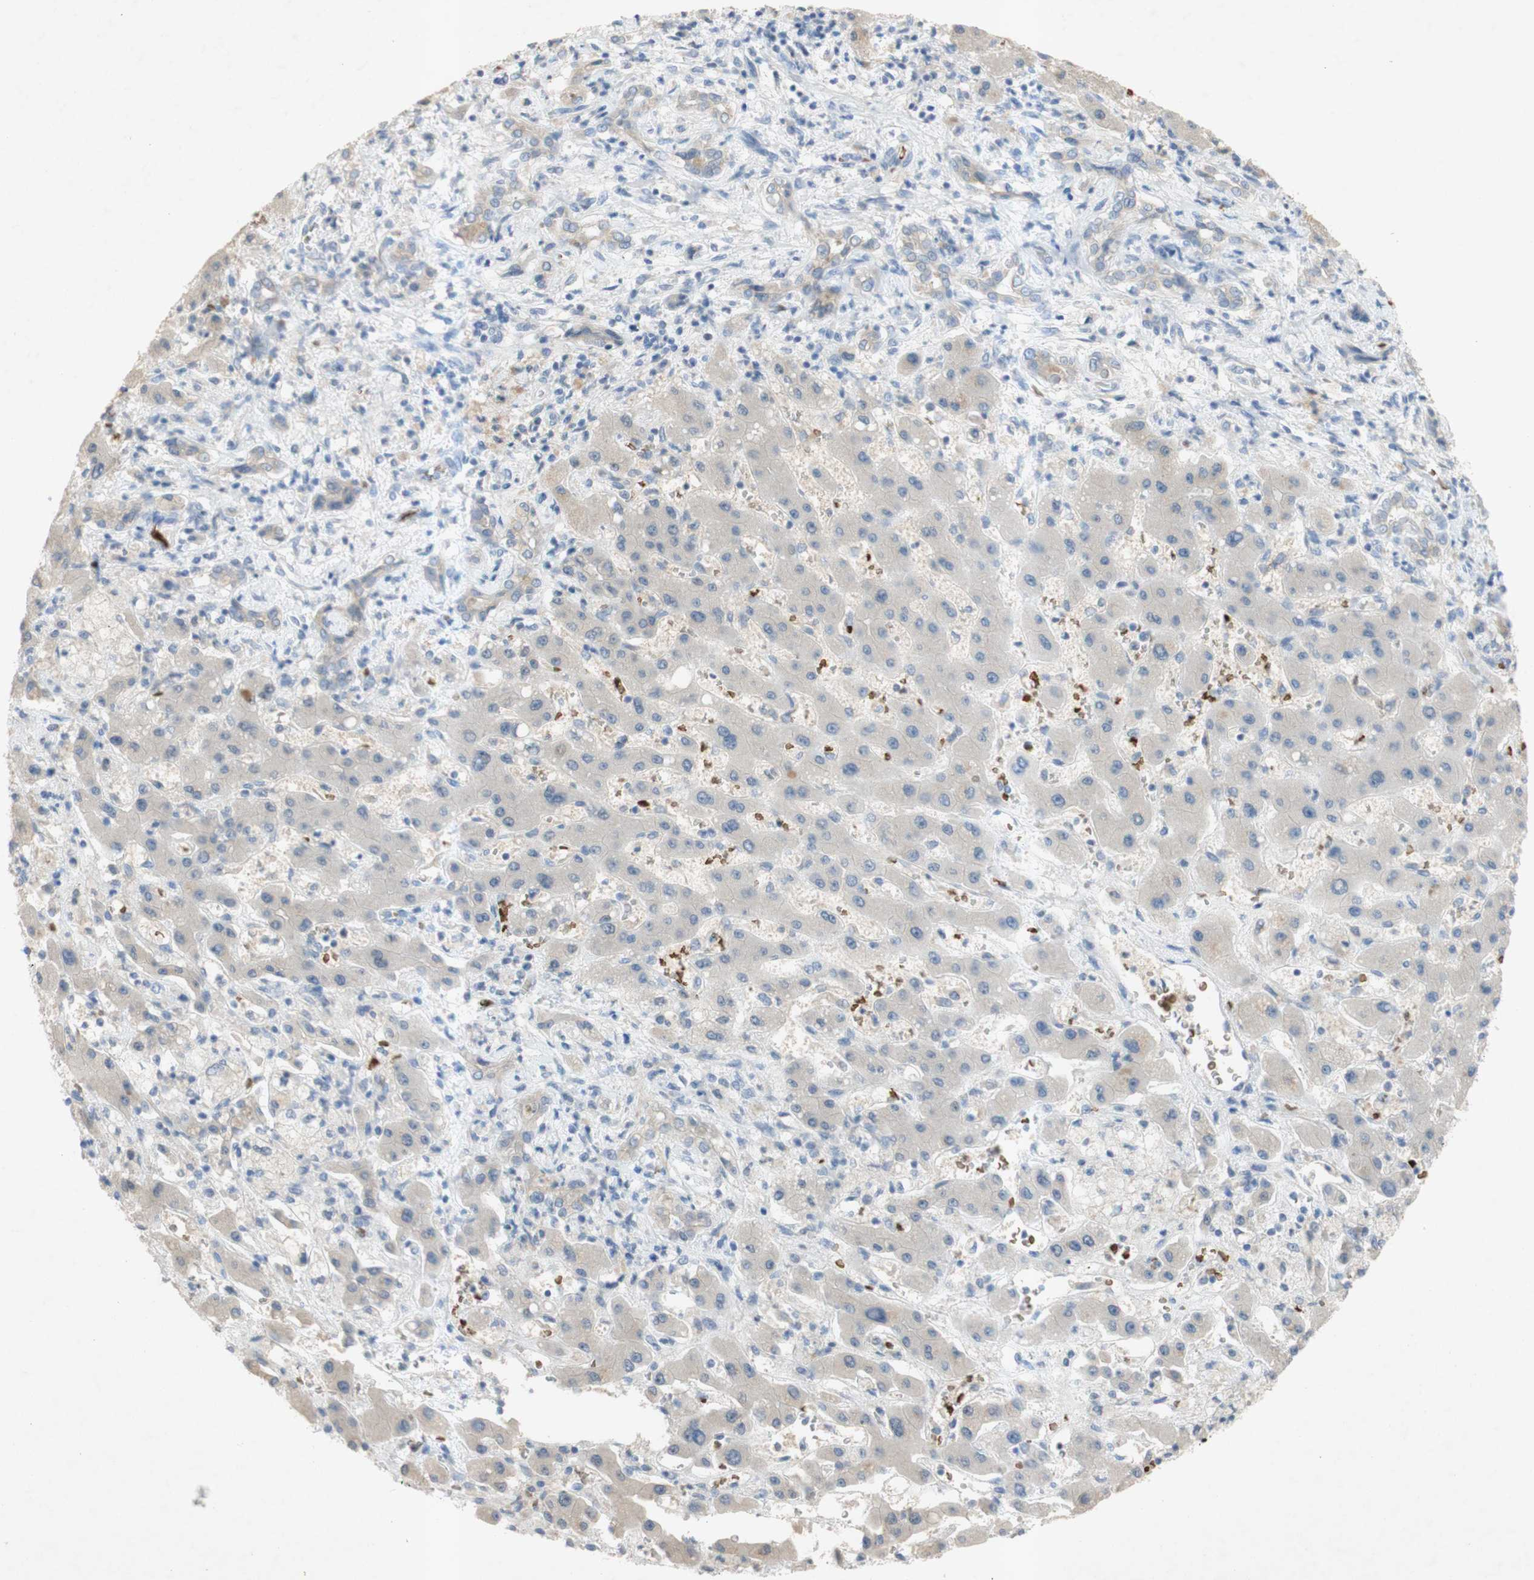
{"staining": {"intensity": "negative", "quantity": "none", "location": "none"}, "tissue": "liver cancer", "cell_type": "Tumor cells", "image_type": "cancer", "snomed": [{"axis": "morphology", "description": "Cholangiocarcinoma"}, {"axis": "topography", "description": "Liver"}], "caption": "Tumor cells are negative for protein expression in human liver cholangiocarcinoma.", "gene": "EPO", "patient": {"sex": "male", "age": 50}}